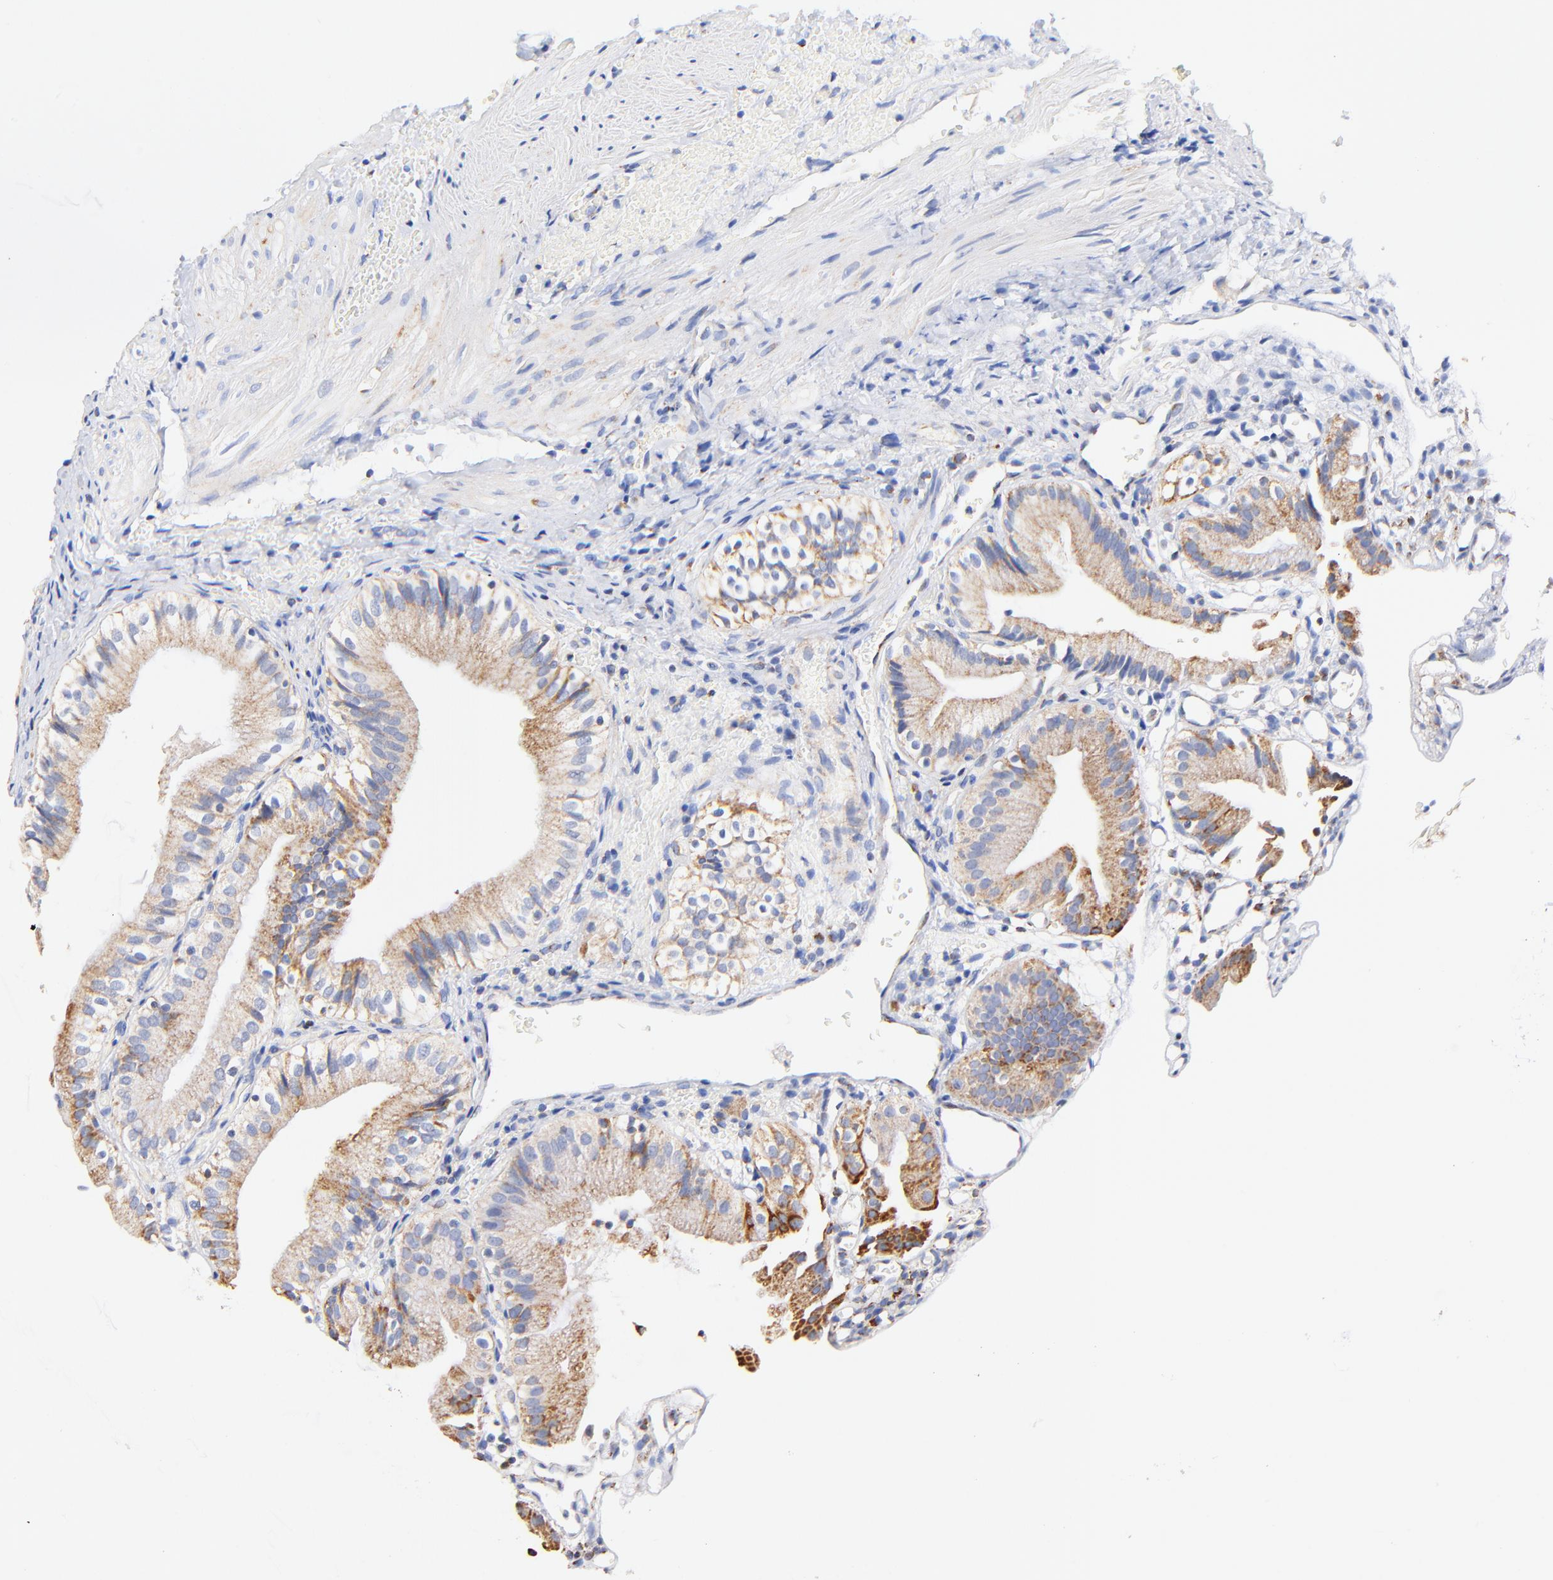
{"staining": {"intensity": "moderate", "quantity": "25%-75%", "location": "cytoplasmic/membranous"}, "tissue": "gallbladder", "cell_type": "Glandular cells", "image_type": "normal", "snomed": [{"axis": "morphology", "description": "Normal tissue, NOS"}, {"axis": "topography", "description": "Gallbladder"}], "caption": "This micrograph demonstrates immunohistochemistry staining of normal gallbladder, with medium moderate cytoplasmic/membranous staining in about 25%-75% of glandular cells.", "gene": "ATP5F1D", "patient": {"sex": "male", "age": 65}}